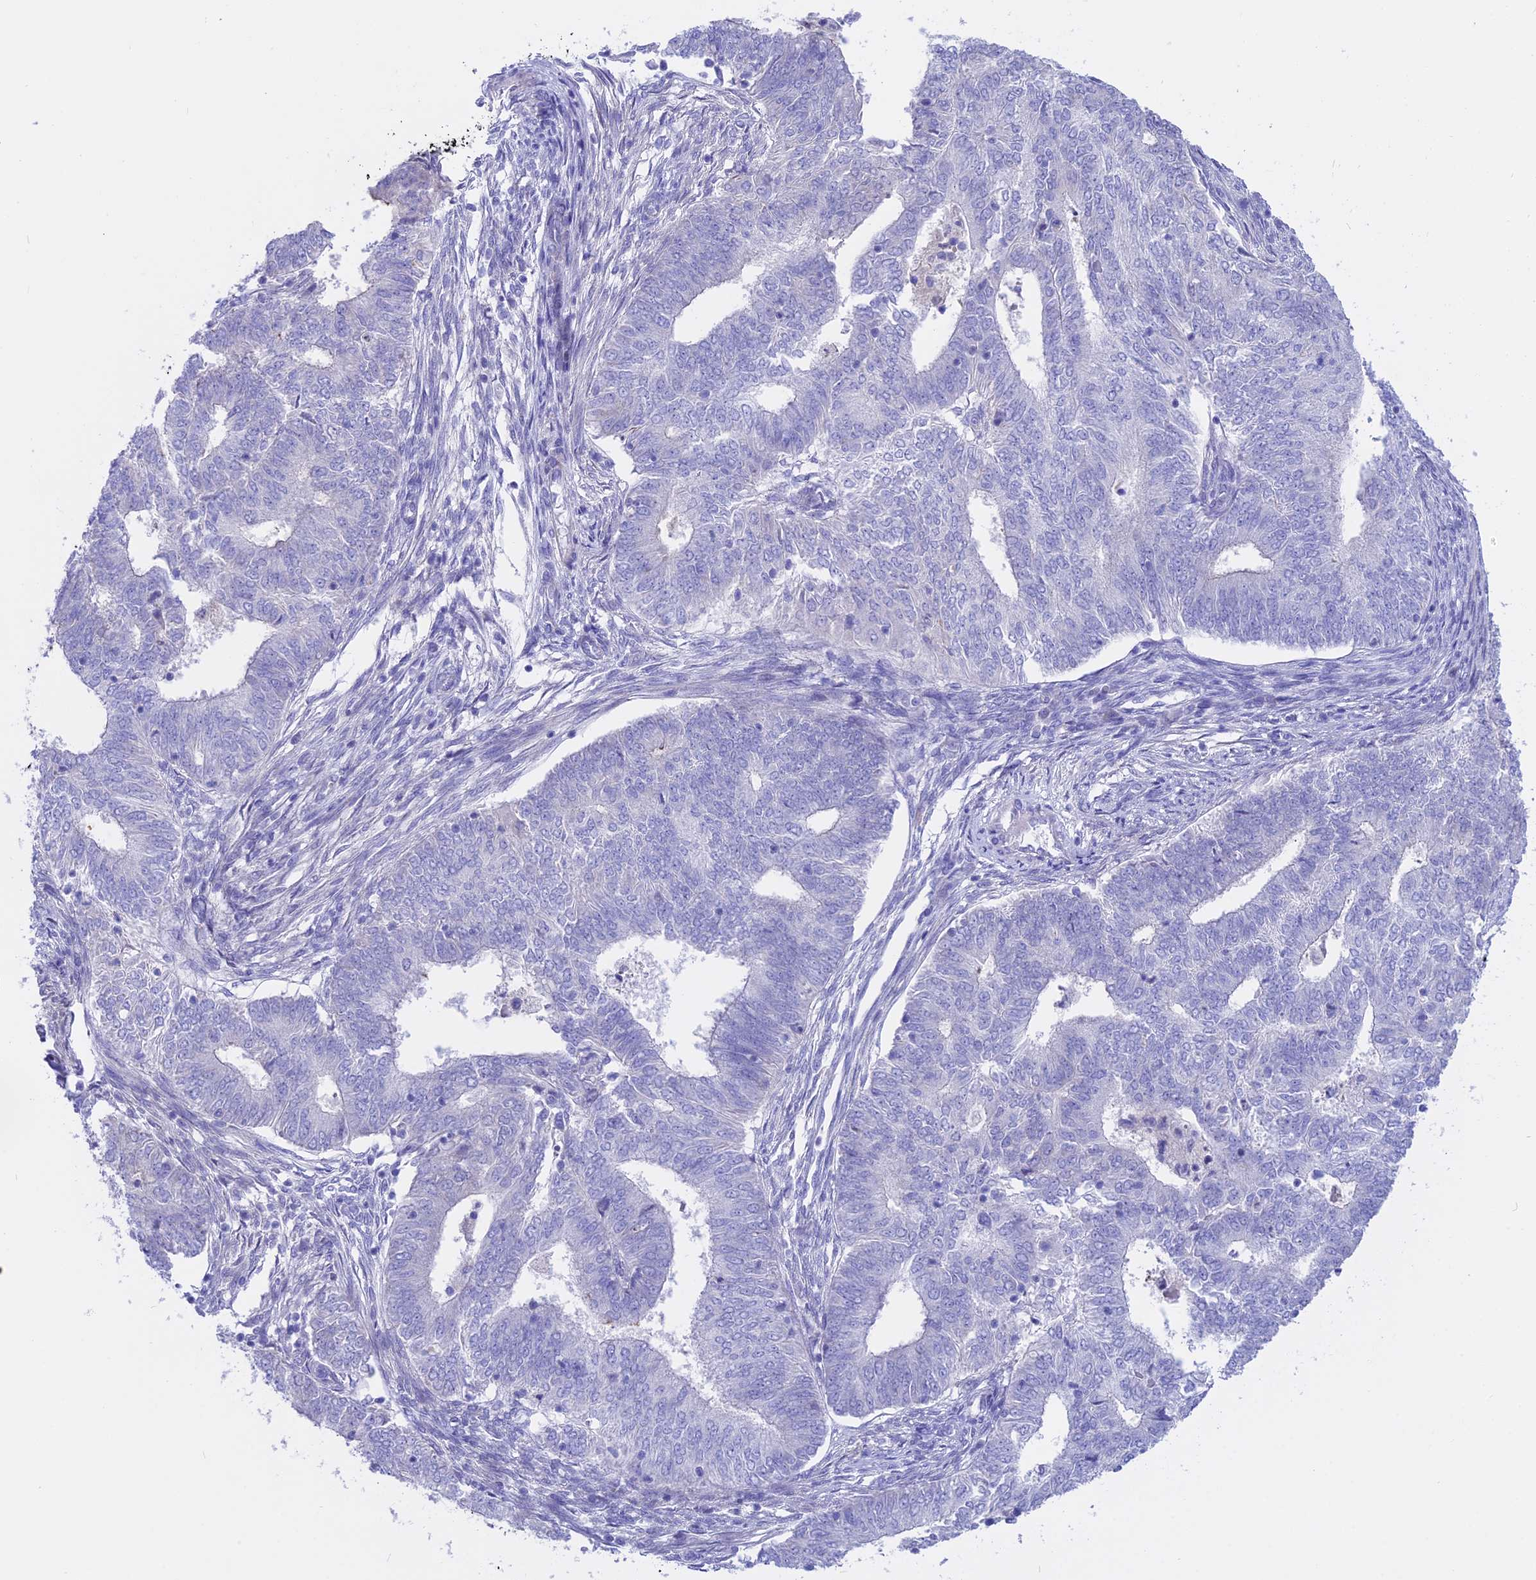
{"staining": {"intensity": "negative", "quantity": "none", "location": "none"}, "tissue": "endometrial cancer", "cell_type": "Tumor cells", "image_type": "cancer", "snomed": [{"axis": "morphology", "description": "Adenocarcinoma, NOS"}, {"axis": "topography", "description": "Endometrium"}], "caption": "Endometrial cancer stained for a protein using immunohistochemistry shows no expression tumor cells.", "gene": "TMEM138", "patient": {"sex": "female", "age": 62}}